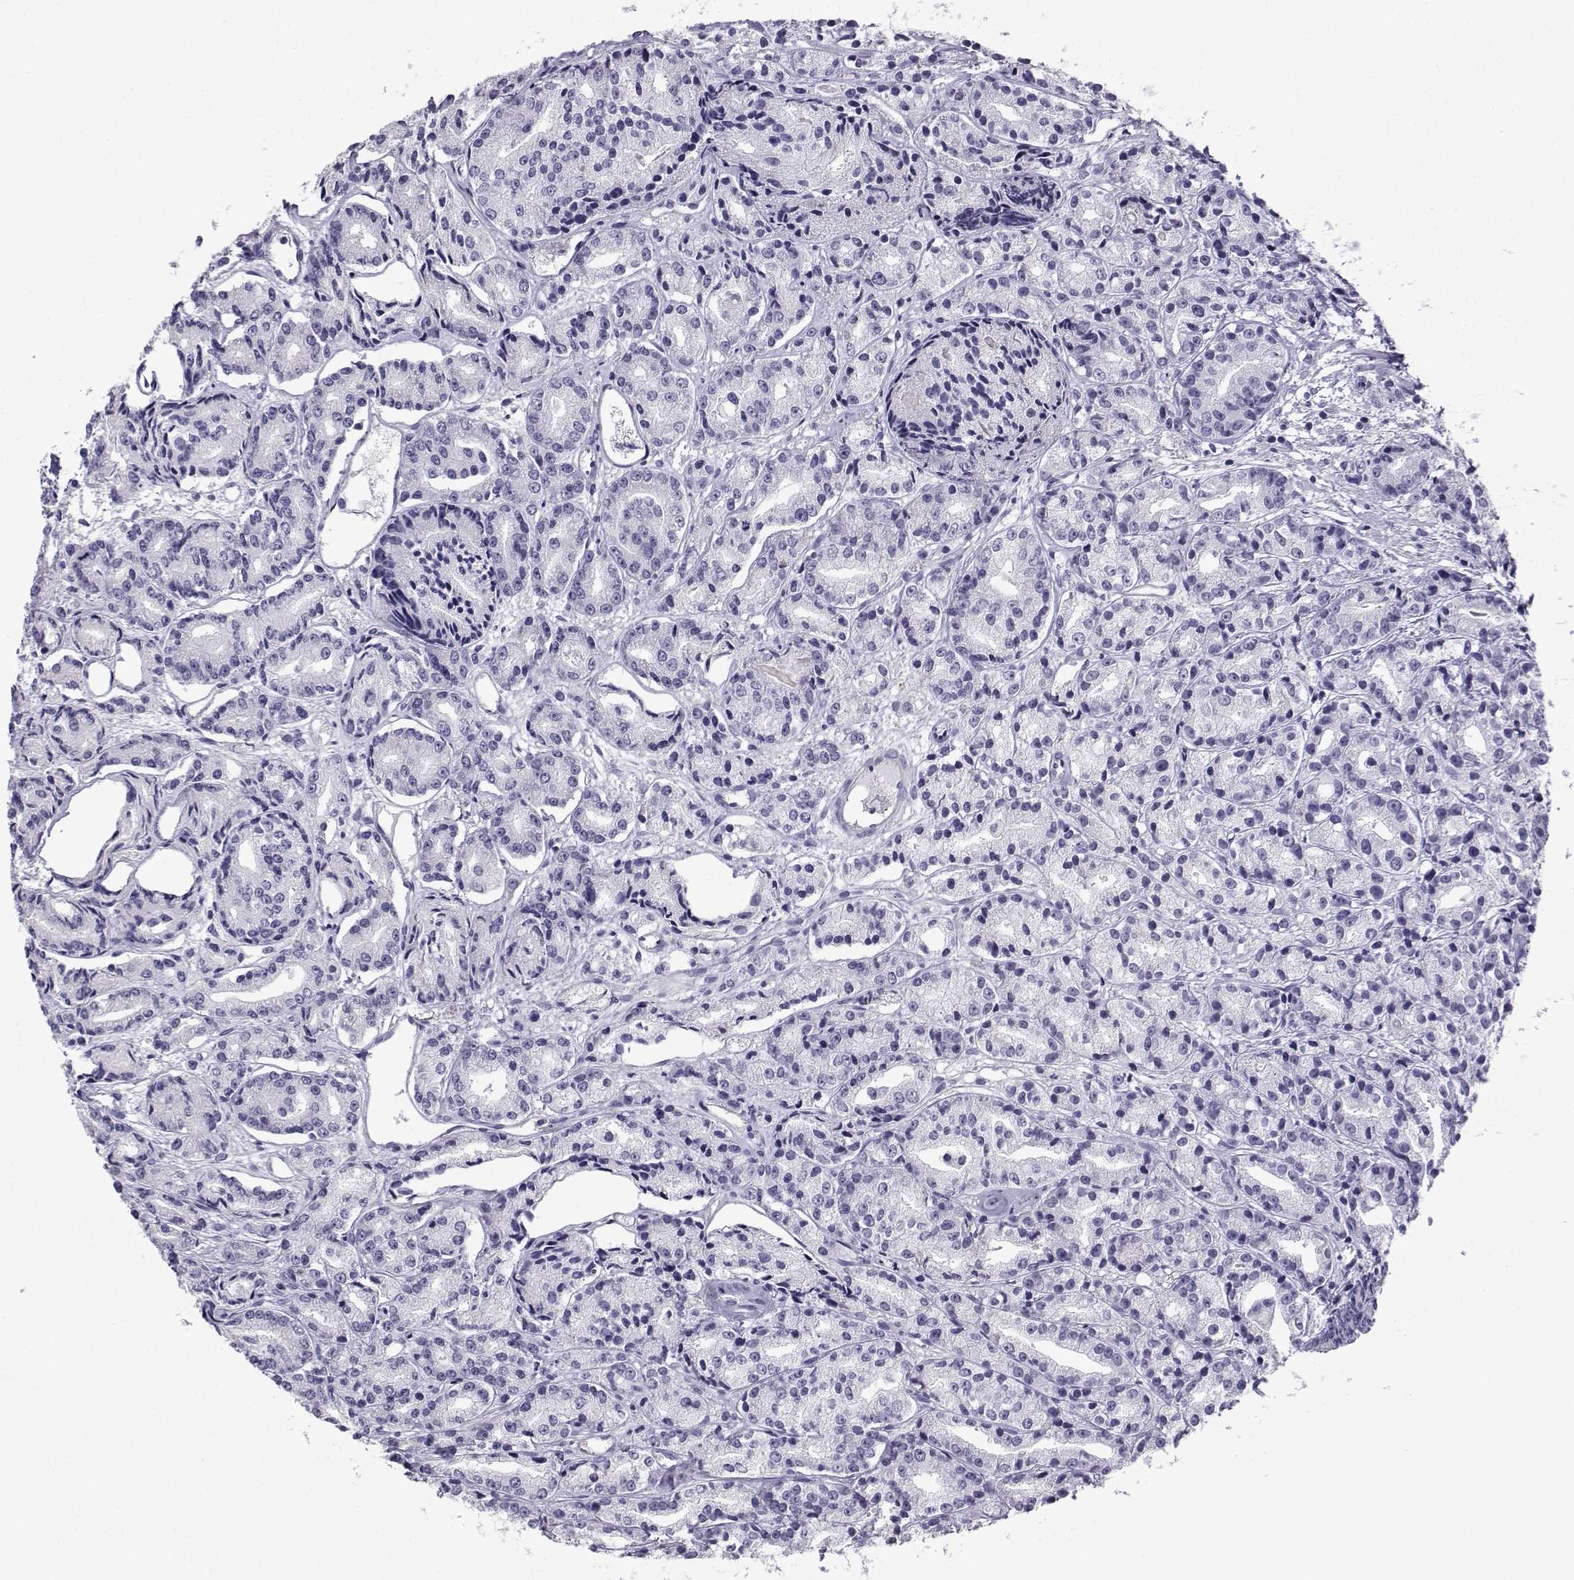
{"staining": {"intensity": "negative", "quantity": "none", "location": "none"}, "tissue": "prostate cancer", "cell_type": "Tumor cells", "image_type": "cancer", "snomed": [{"axis": "morphology", "description": "Adenocarcinoma, Medium grade"}, {"axis": "topography", "description": "Prostate"}], "caption": "The photomicrograph exhibits no significant expression in tumor cells of prostate cancer (medium-grade adenocarcinoma).", "gene": "MRGBP", "patient": {"sex": "male", "age": 74}}